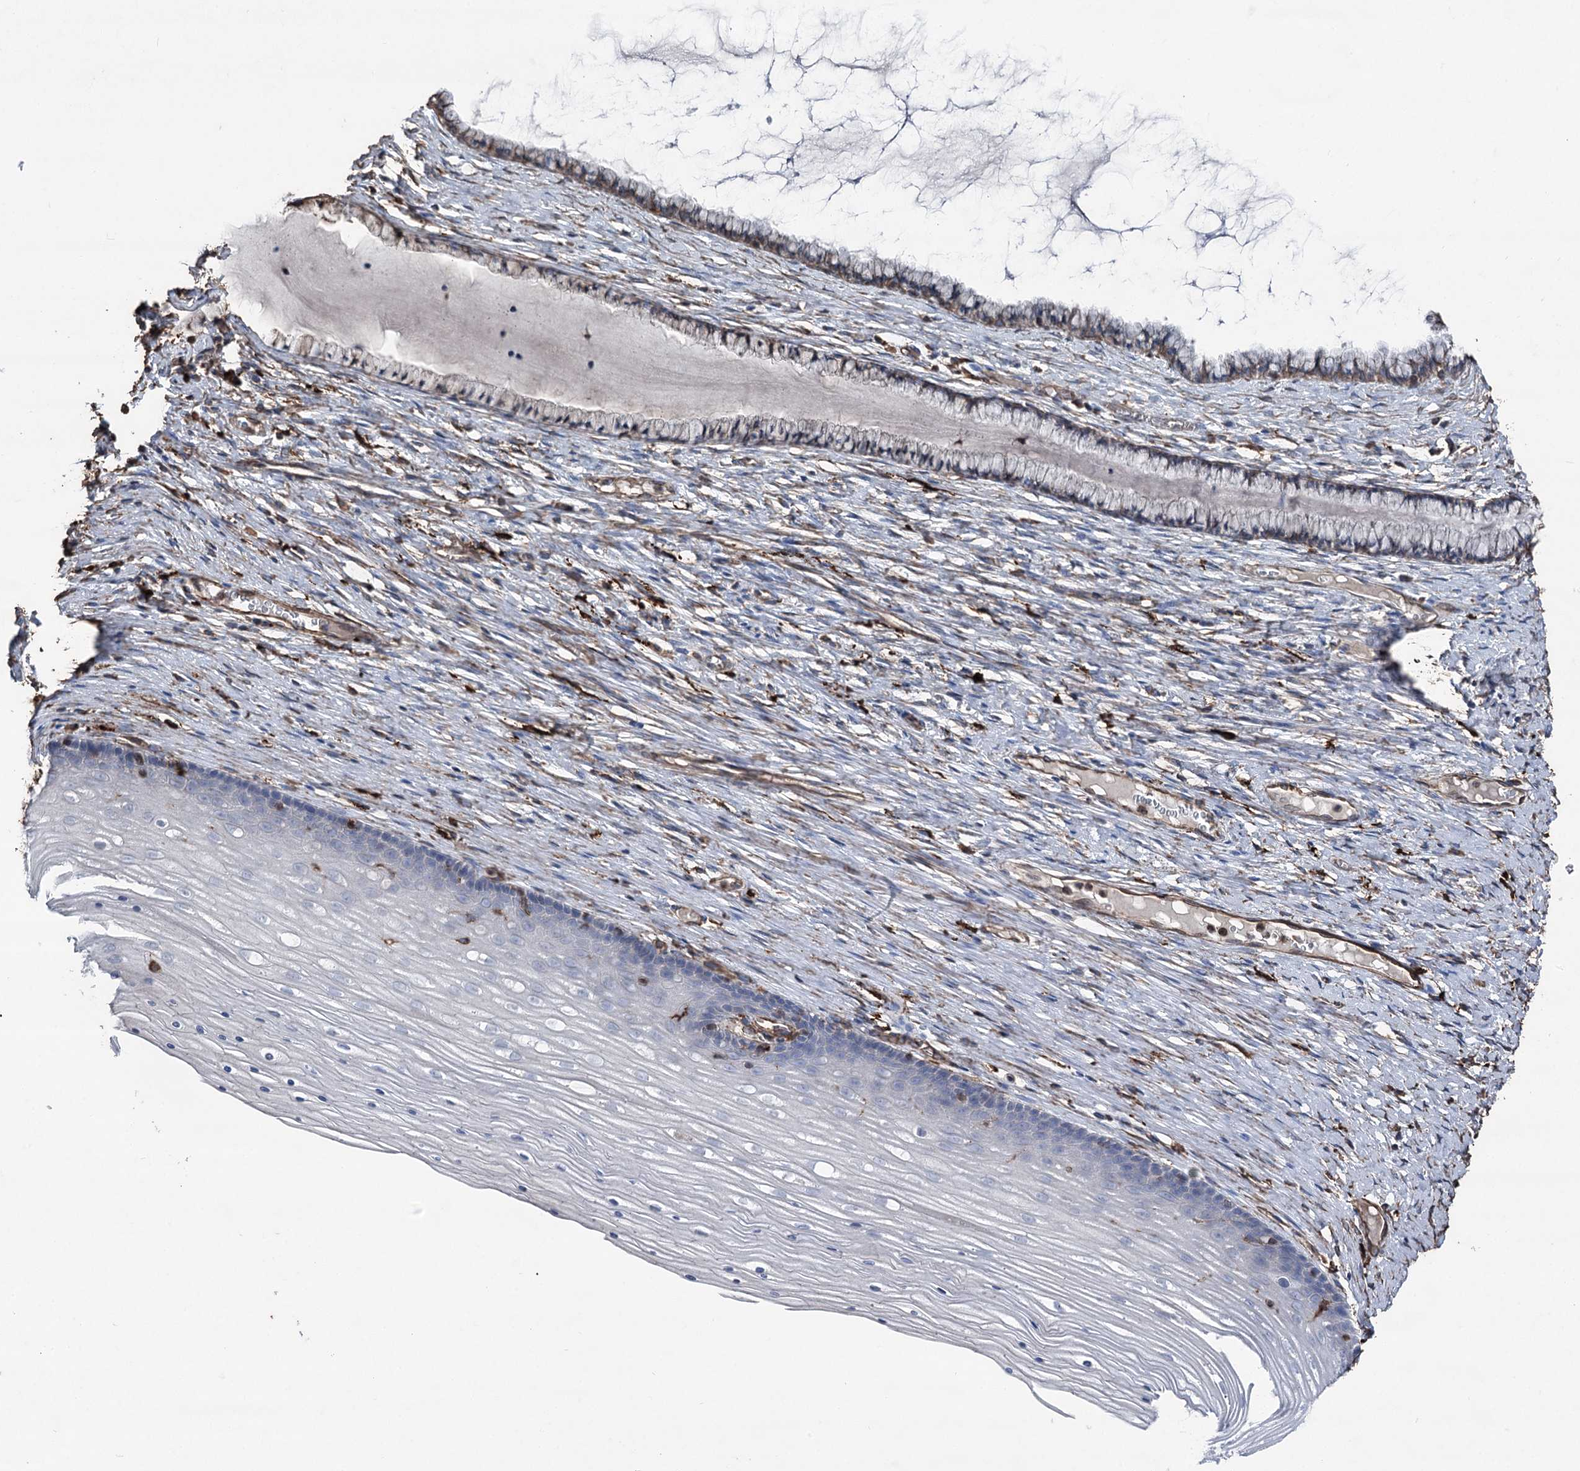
{"staining": {"intensity": "weak", "quantity": "<25%", "location": "cytoplasmic/membranous"}, "tissue": "cervix", "cell_type": "Glandular cells", "image_type": "normal", "snomed": [{"axis": "morphology", "description": "Normal tissue, NOS"}, {"axis": "topography", "description": "Cervix"}], "caption": "High power microscopy micrograph of an immunohistochemistry photomicrograph of unremarkable cervix, revealing no significant expression in glandular cells.", "gene": "CLEC4M", "patient": {"sex": "female", "age": 42}}